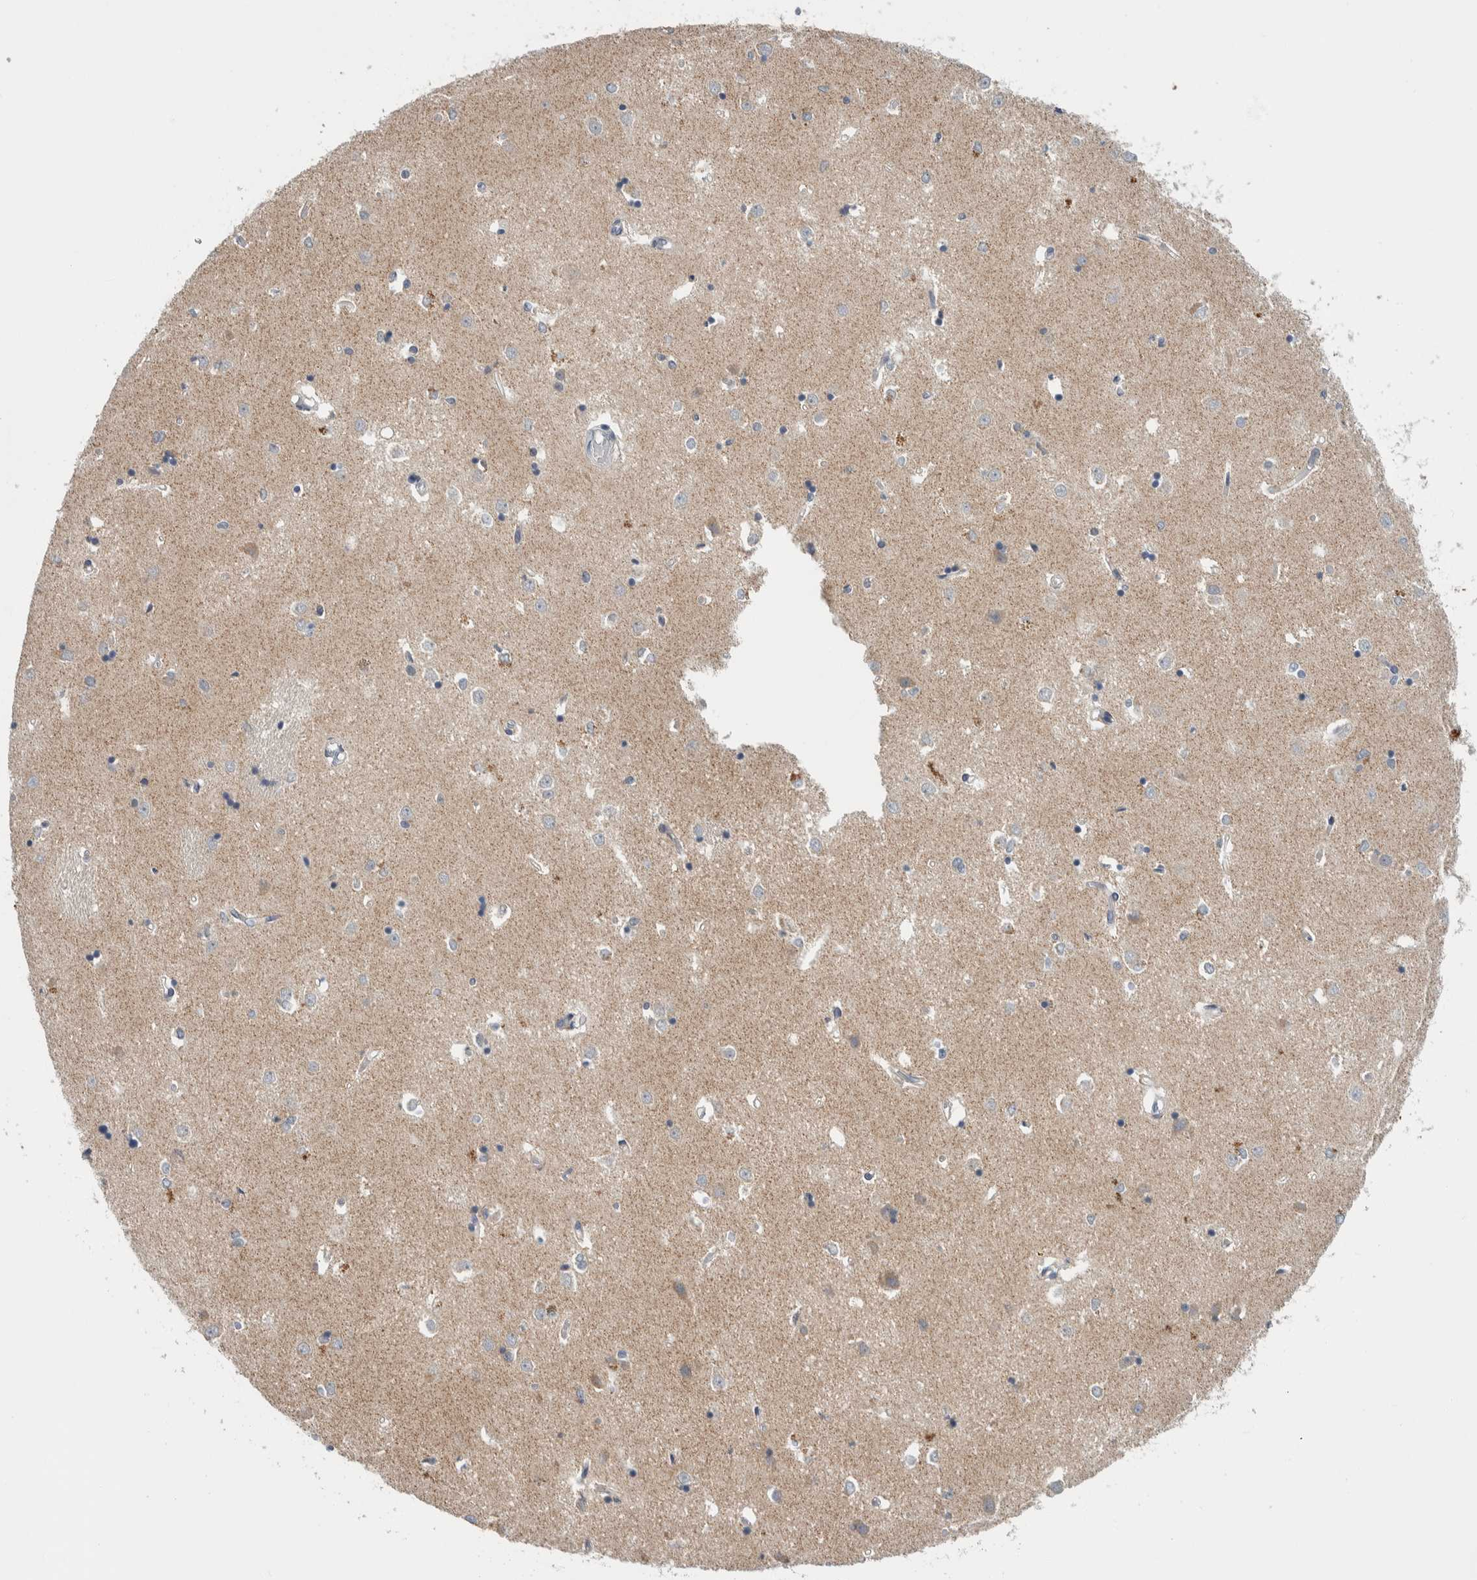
{"staining": {"intensity": "weak", "quantity": "<25%", "location": "cytoplasmic/membranous"}, "tissue": "caudate", "cell_type": "Glial cells", "image_type": "normal", "snomed": [{"axis": "morphology", "description": "Normal tissue, NOS"}, {"axis": "topography", "description": "Lateral ventricle wall"}], "caption": "Glial cells show no significant staining in benign caudate. (DAB (3,3'-diaminobenzidine) immunohistochemistry (IHC) visualized using brightfield microscopy, high magnification).", "gene": "SHPK", "patient": {"sex": "male", "age": 45}}